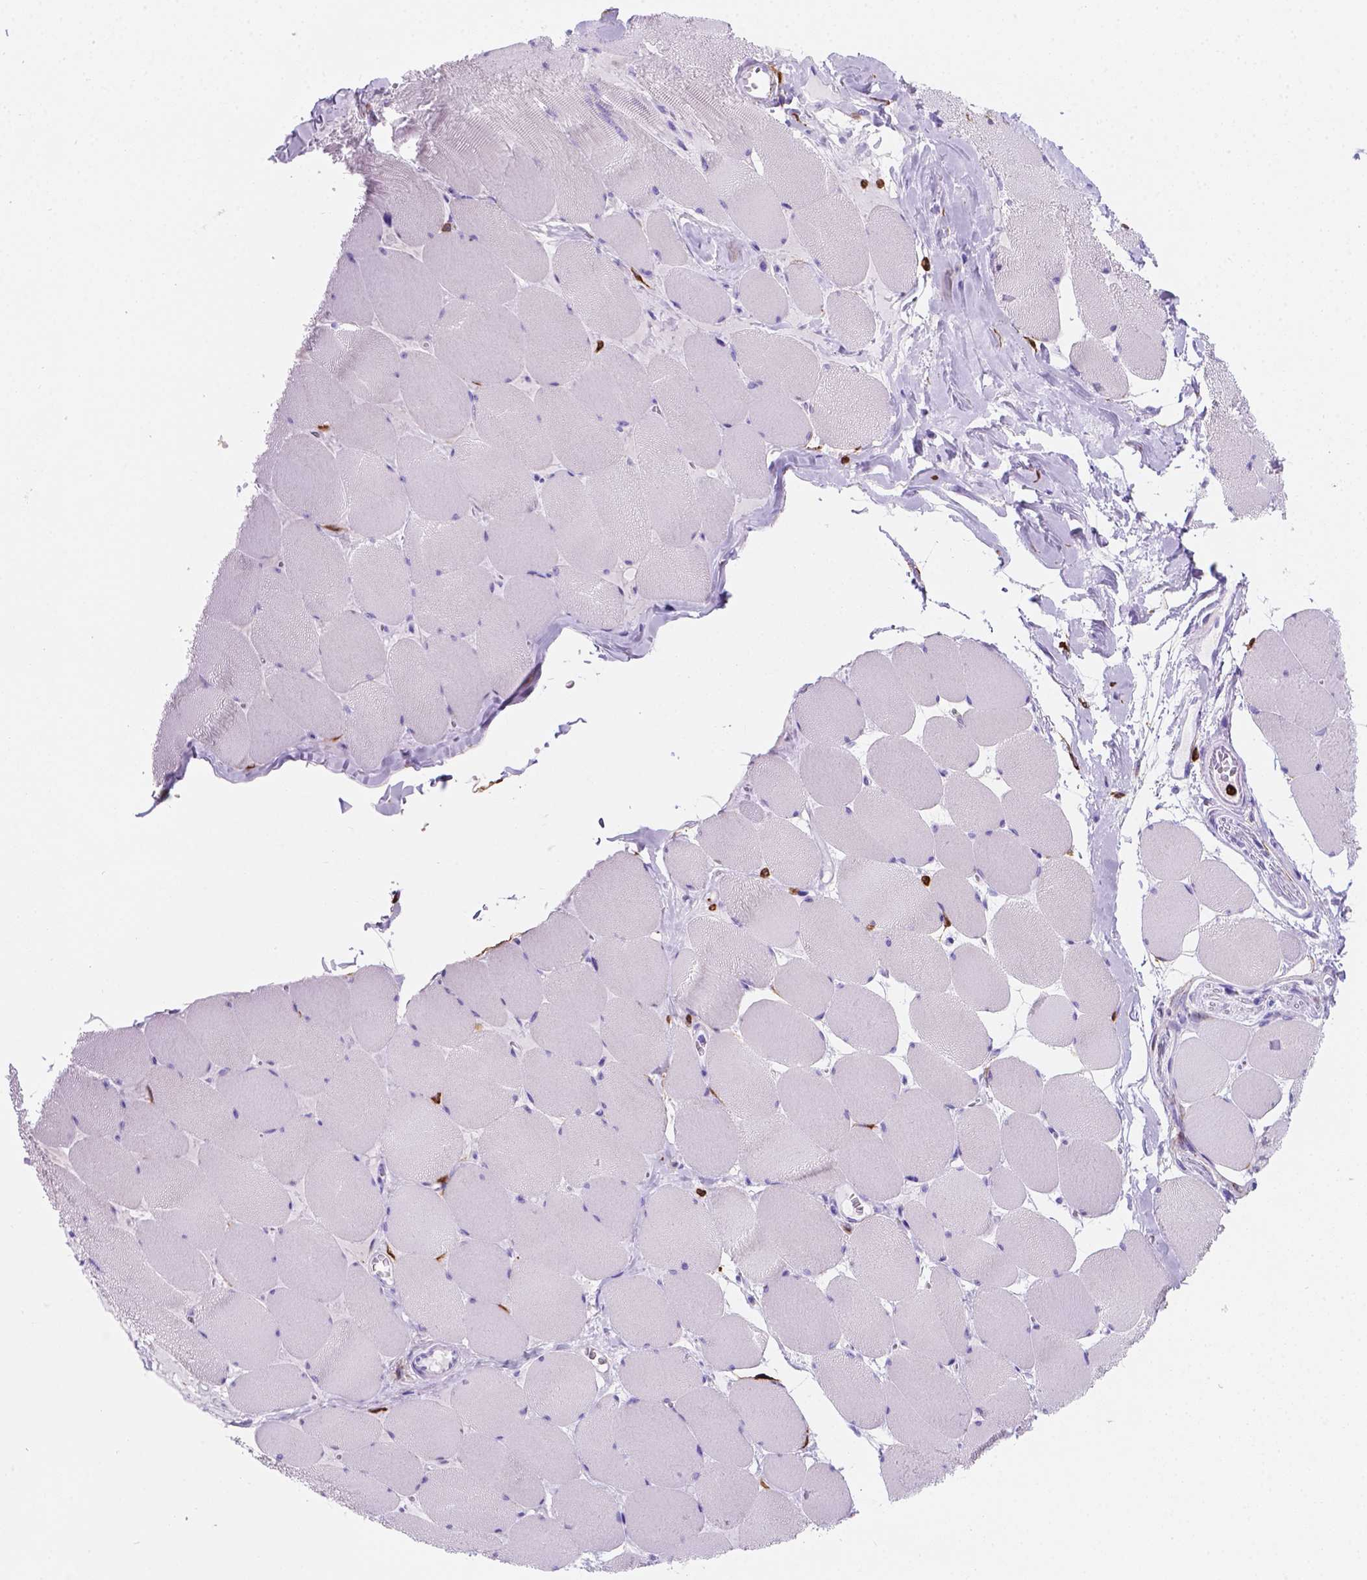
{"staining": {"intensity": "negative", "quantity": "none", "location": "none"}, "tissue": "skeletal muscle", "cell_type": "Myocytes", "image_type": "normal", "snomed": [{"axis": "morphology", "description": "Normal tissue, NOS"}, {"axis": "topography", "description": "Skeletal muscle"}], "caption": "A histopathology image of human skeletal muscle is negative for staining in myocytes. (Stains: DAB immunohistochemistry with hematoxylin counter stain, Microscopy: brightfield microscopy at high magnification).", "gene": "MACF1", "patient": {"sex": "female", "age": 75}}